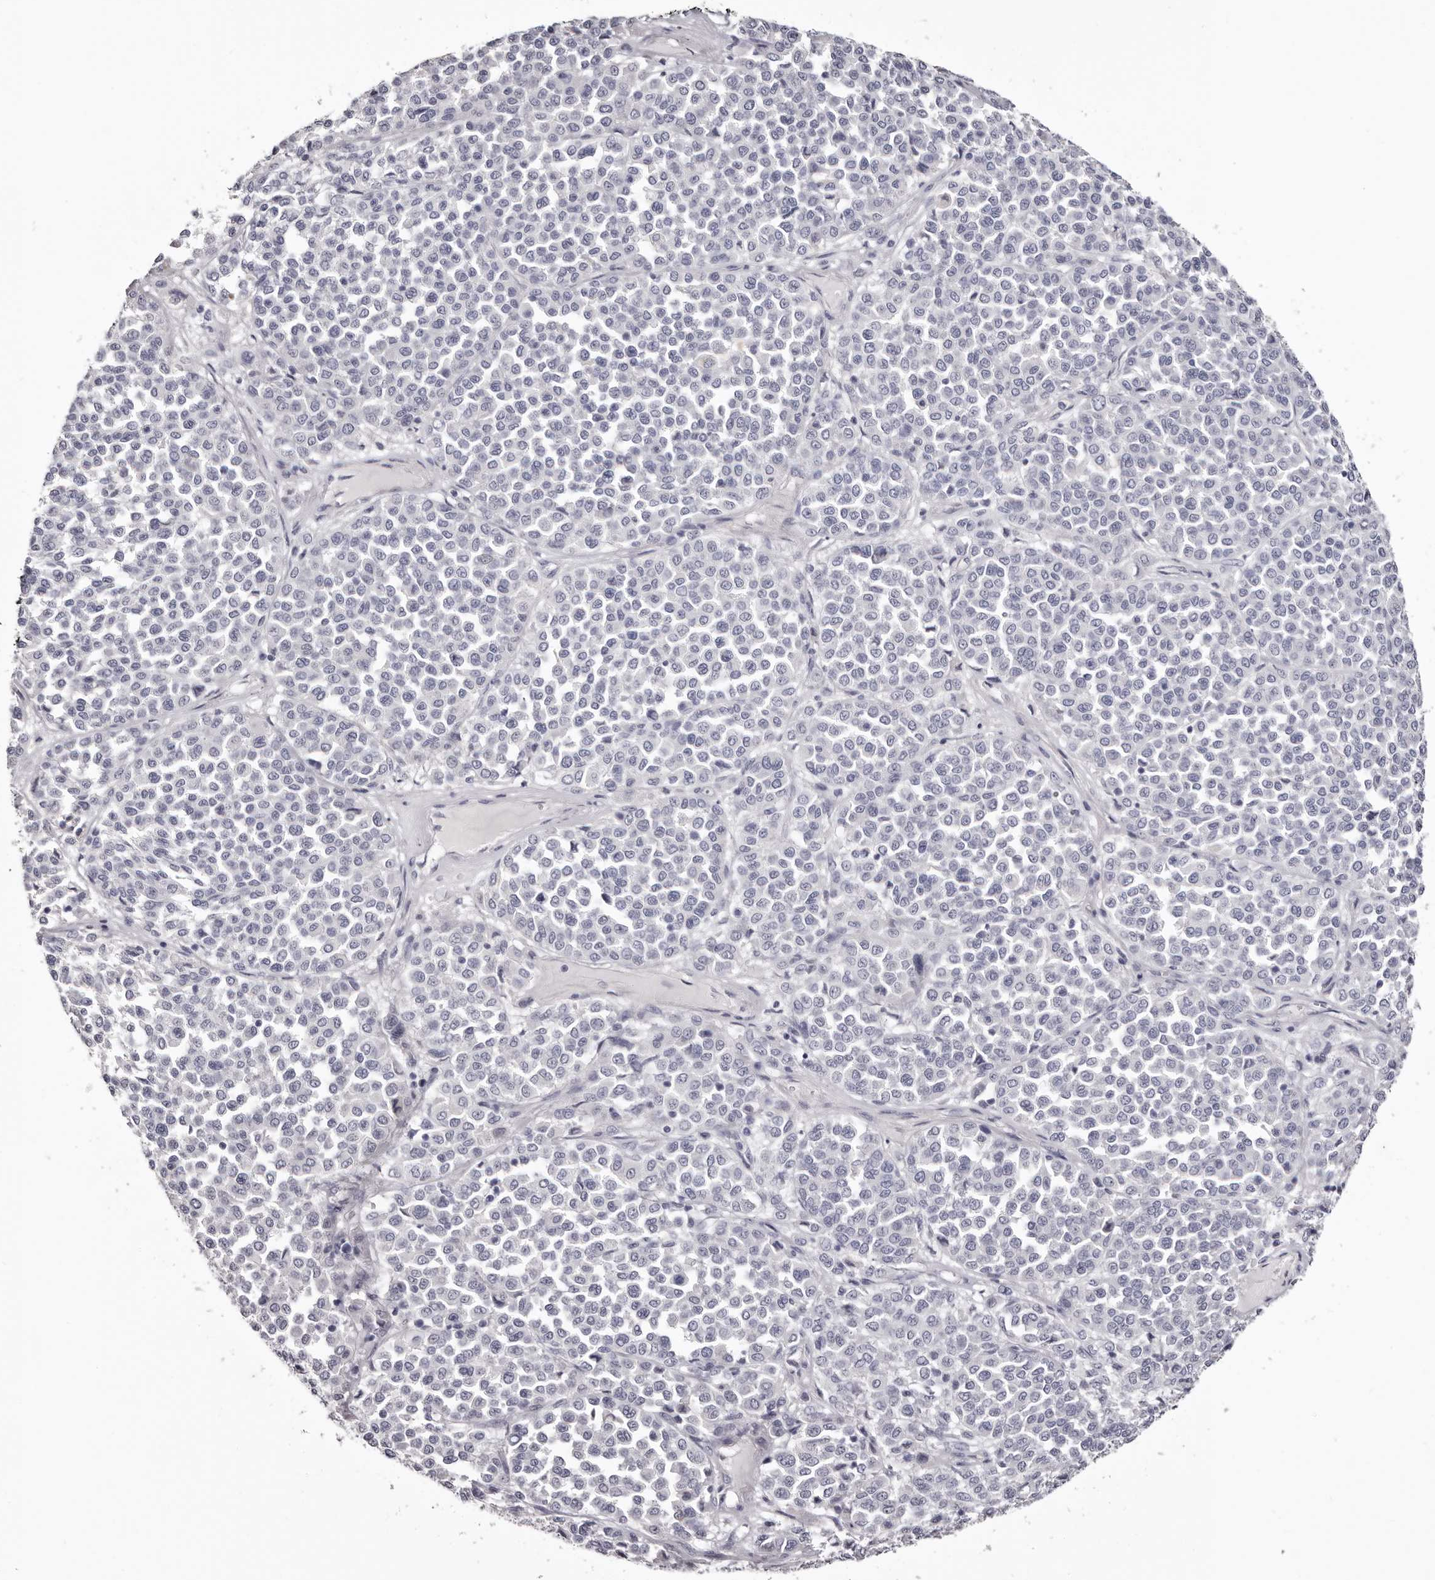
{"staining": {"intensity": "negative", "quantity": "none", "location": "none"}, "tissue": "melanoma", "cell_type": "Tumor cells", "image_type": "cancer", "snomed": [{"axis": "morphology", "description": "Malignant melanoma, Metastatic site"}, {"axis": "topography", "description": "Pancreas"}], "caption": "The photomicrograph demonstrates no staining of tumor cells in malignant melanoma (metastatic site).", "gene": "CA6", "patient": {"sex": "female", "age": 30}}